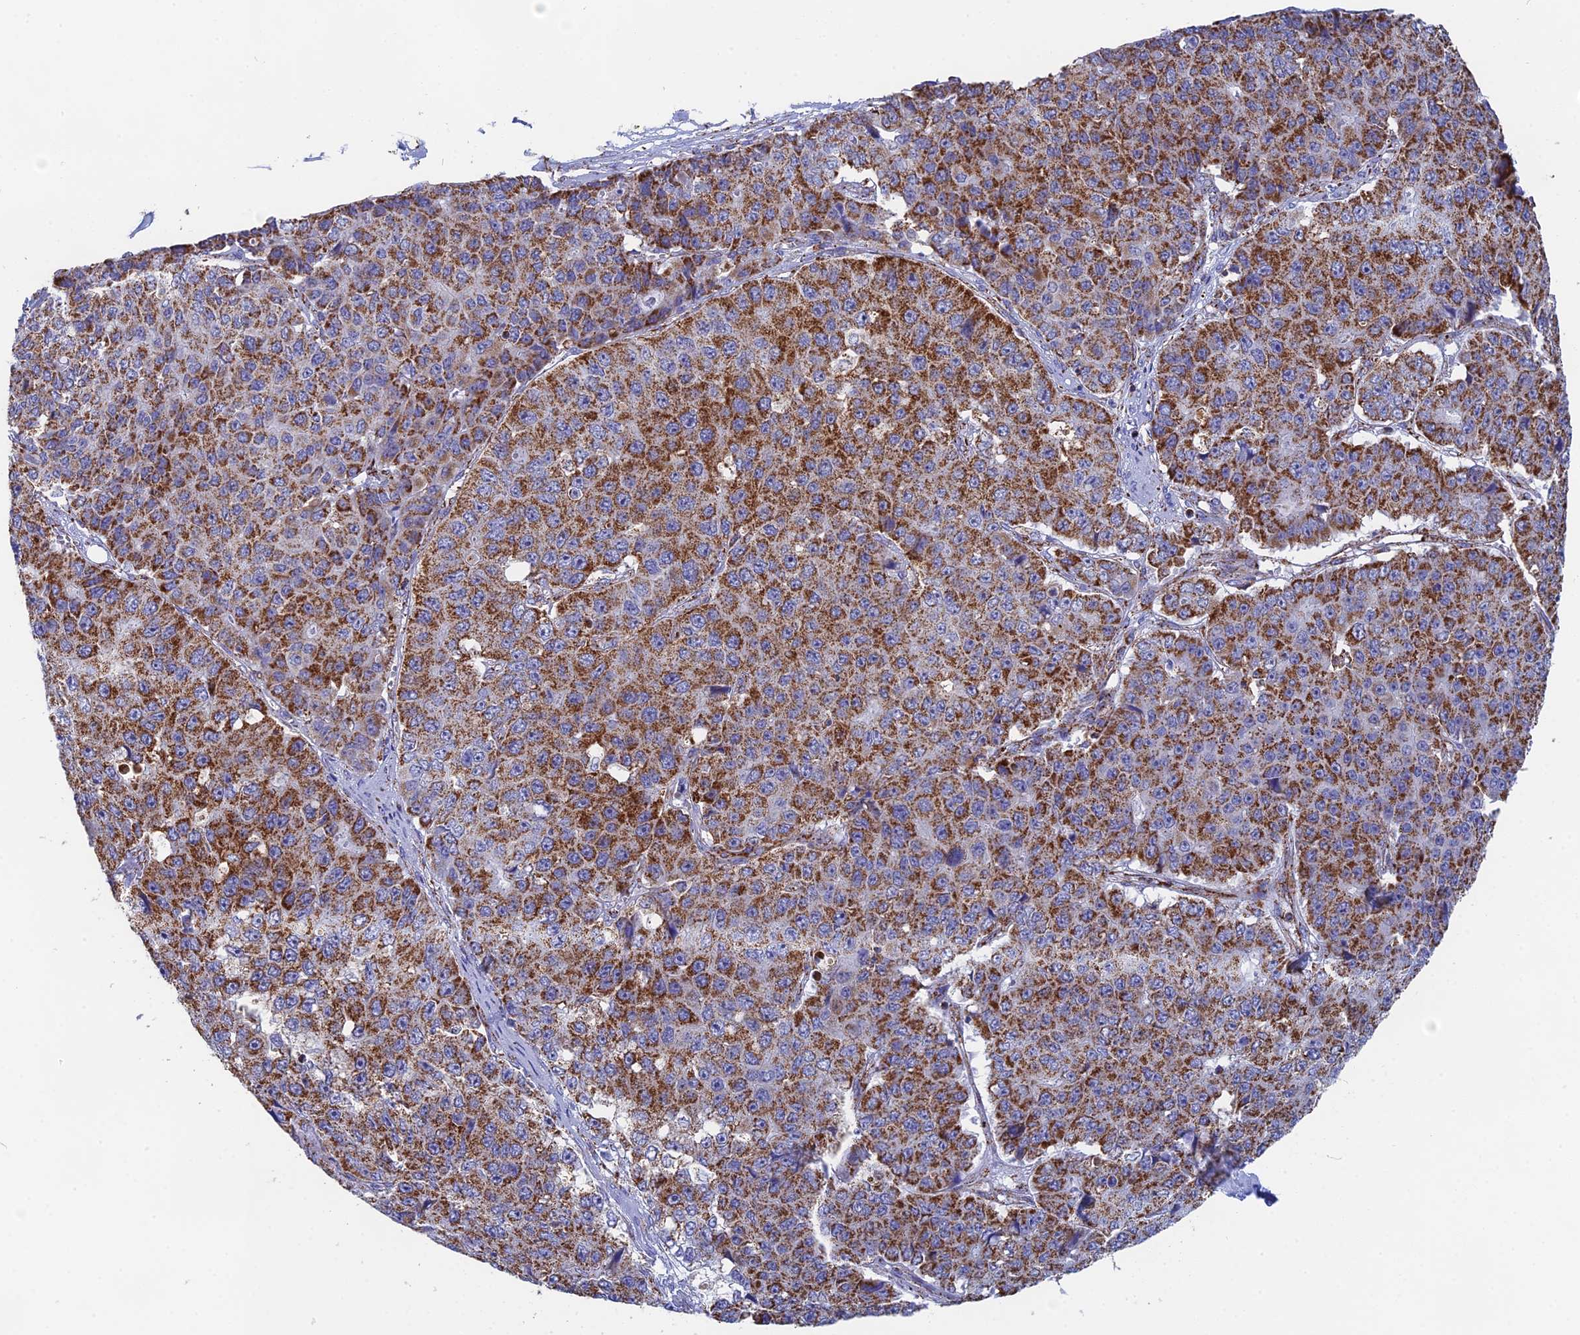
{"staining": {"intensity": "moderate", "quantity": ">75%", "location": "cytoplasmic/membranous"}, "tissue": "pancreatic cancer", "cell_type": "Tumor cells", "image_type": "cancer", "snomed": [{"axis": "morphology", "description": "Adenocarcinoma, NOS"}, {"axis": "topography", "description": "Pancreas"}], "caption": "Immunohistochemical staining of human pancreatic cancer (adenocarcinoma) displays moderate cytoplasmic/membranous protein expression in approximately >75% of tumor cells. Immunohistochemistry stains the protein of interest in brown and the nuclei are stained blue.", "gene": "NDUFA5", "patient": {"sex": "male", "age": 50}}